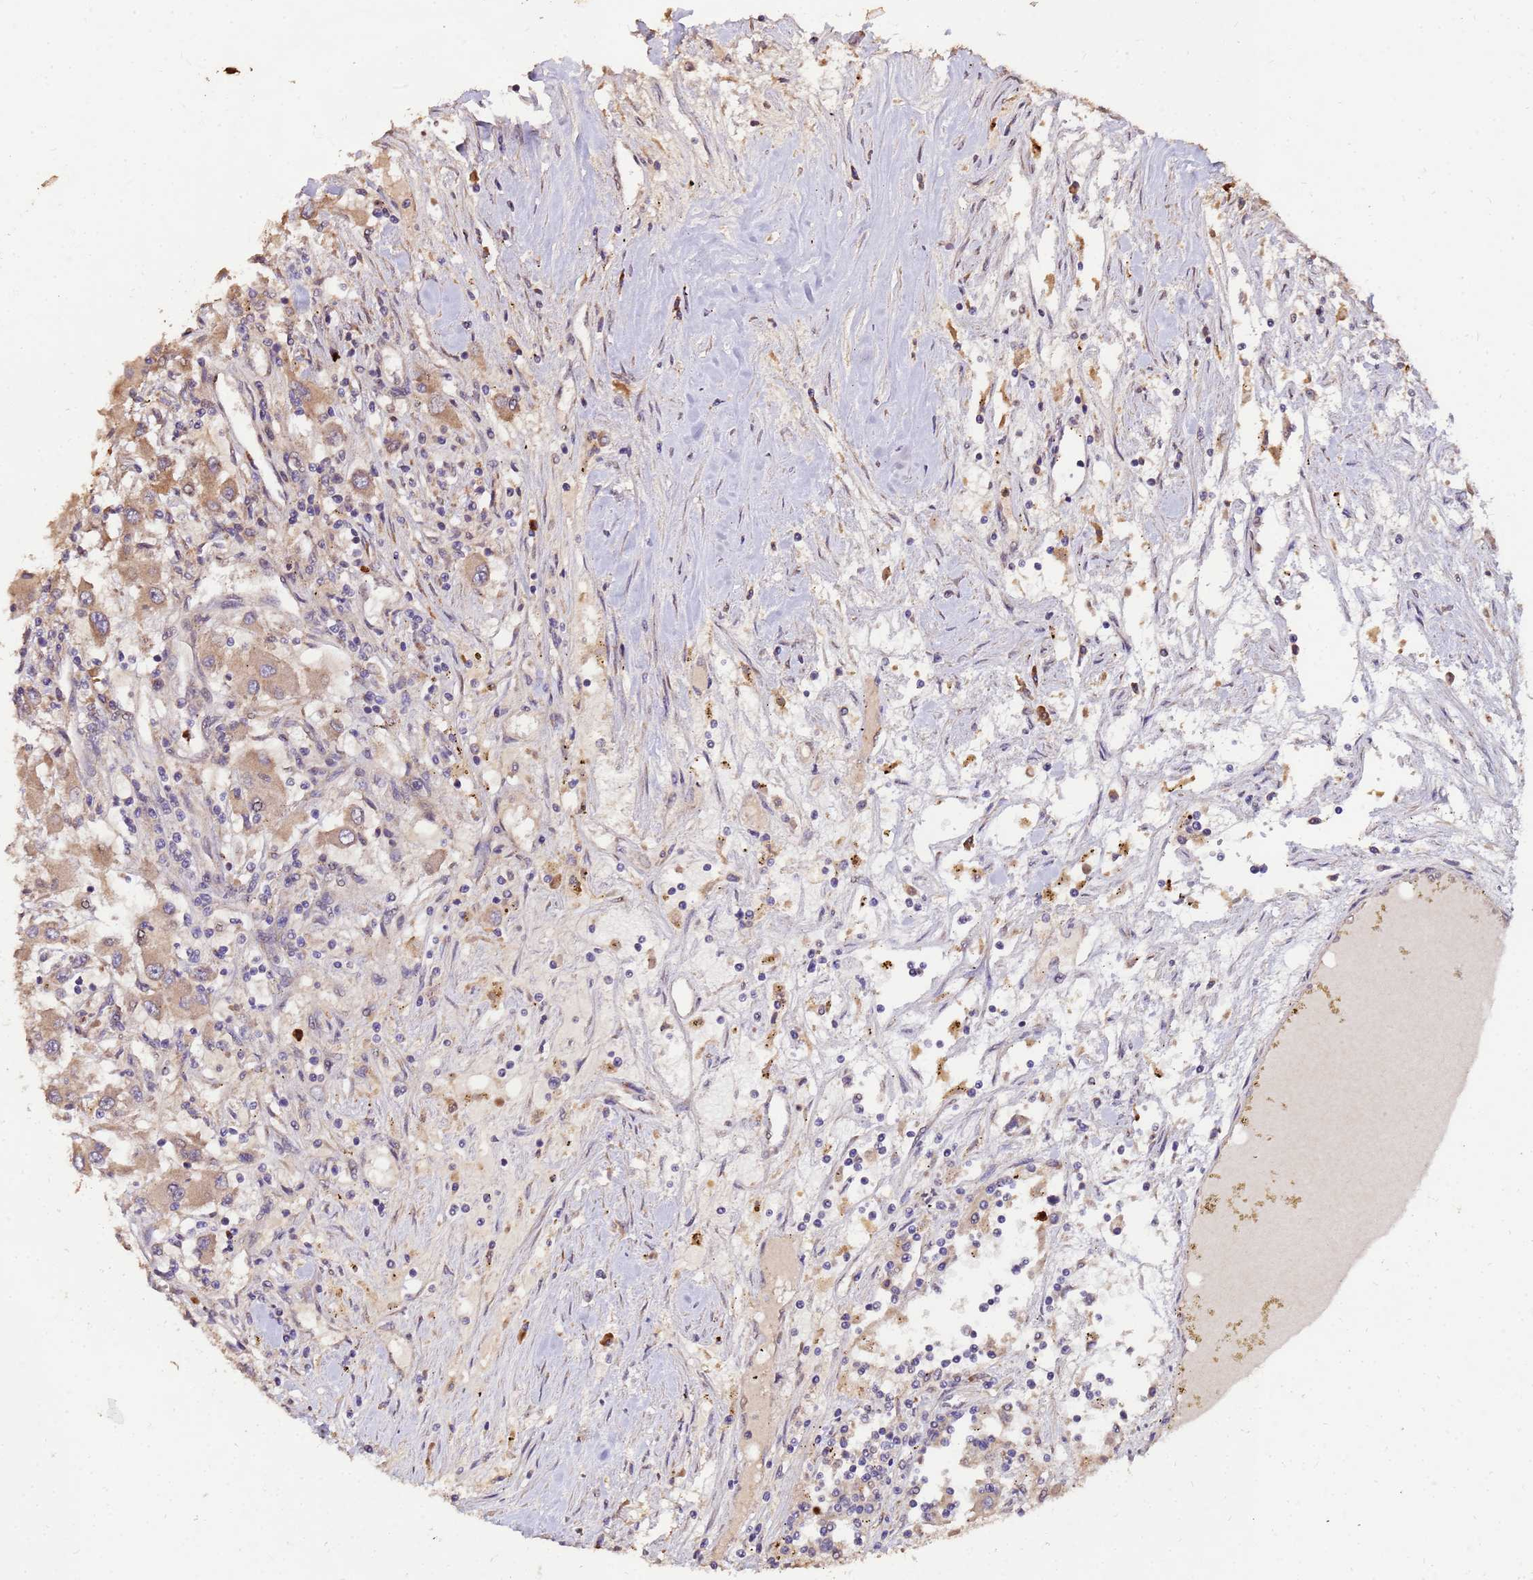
{"staining": {"intensity": "weak", "quantity": "25%-75%", "location": "cytoplasmic/membranous"}, "tissue": "renal cancer", "cell_type": "Tumor cells", "image_type": "cancer", "snomed": [{"axis": "morphology", "description": "Adenocarcinoma, NOS"}, {"axis": "topography", "description": "Kidney"}], "caption": "A low amount of weak cytoplasmic/membranous positivity is appreciated in about 25%-75% of tumor cells in renal cancer (adenocarcinoma) tissue. The staining was performed using DAB to visualize the protein expression in brown, while the nuclei were stained in blue with hematoxylin (Magnification: 20x).", "gene": "ZNF619", "patient": {"sex": "female", "age": 67}}